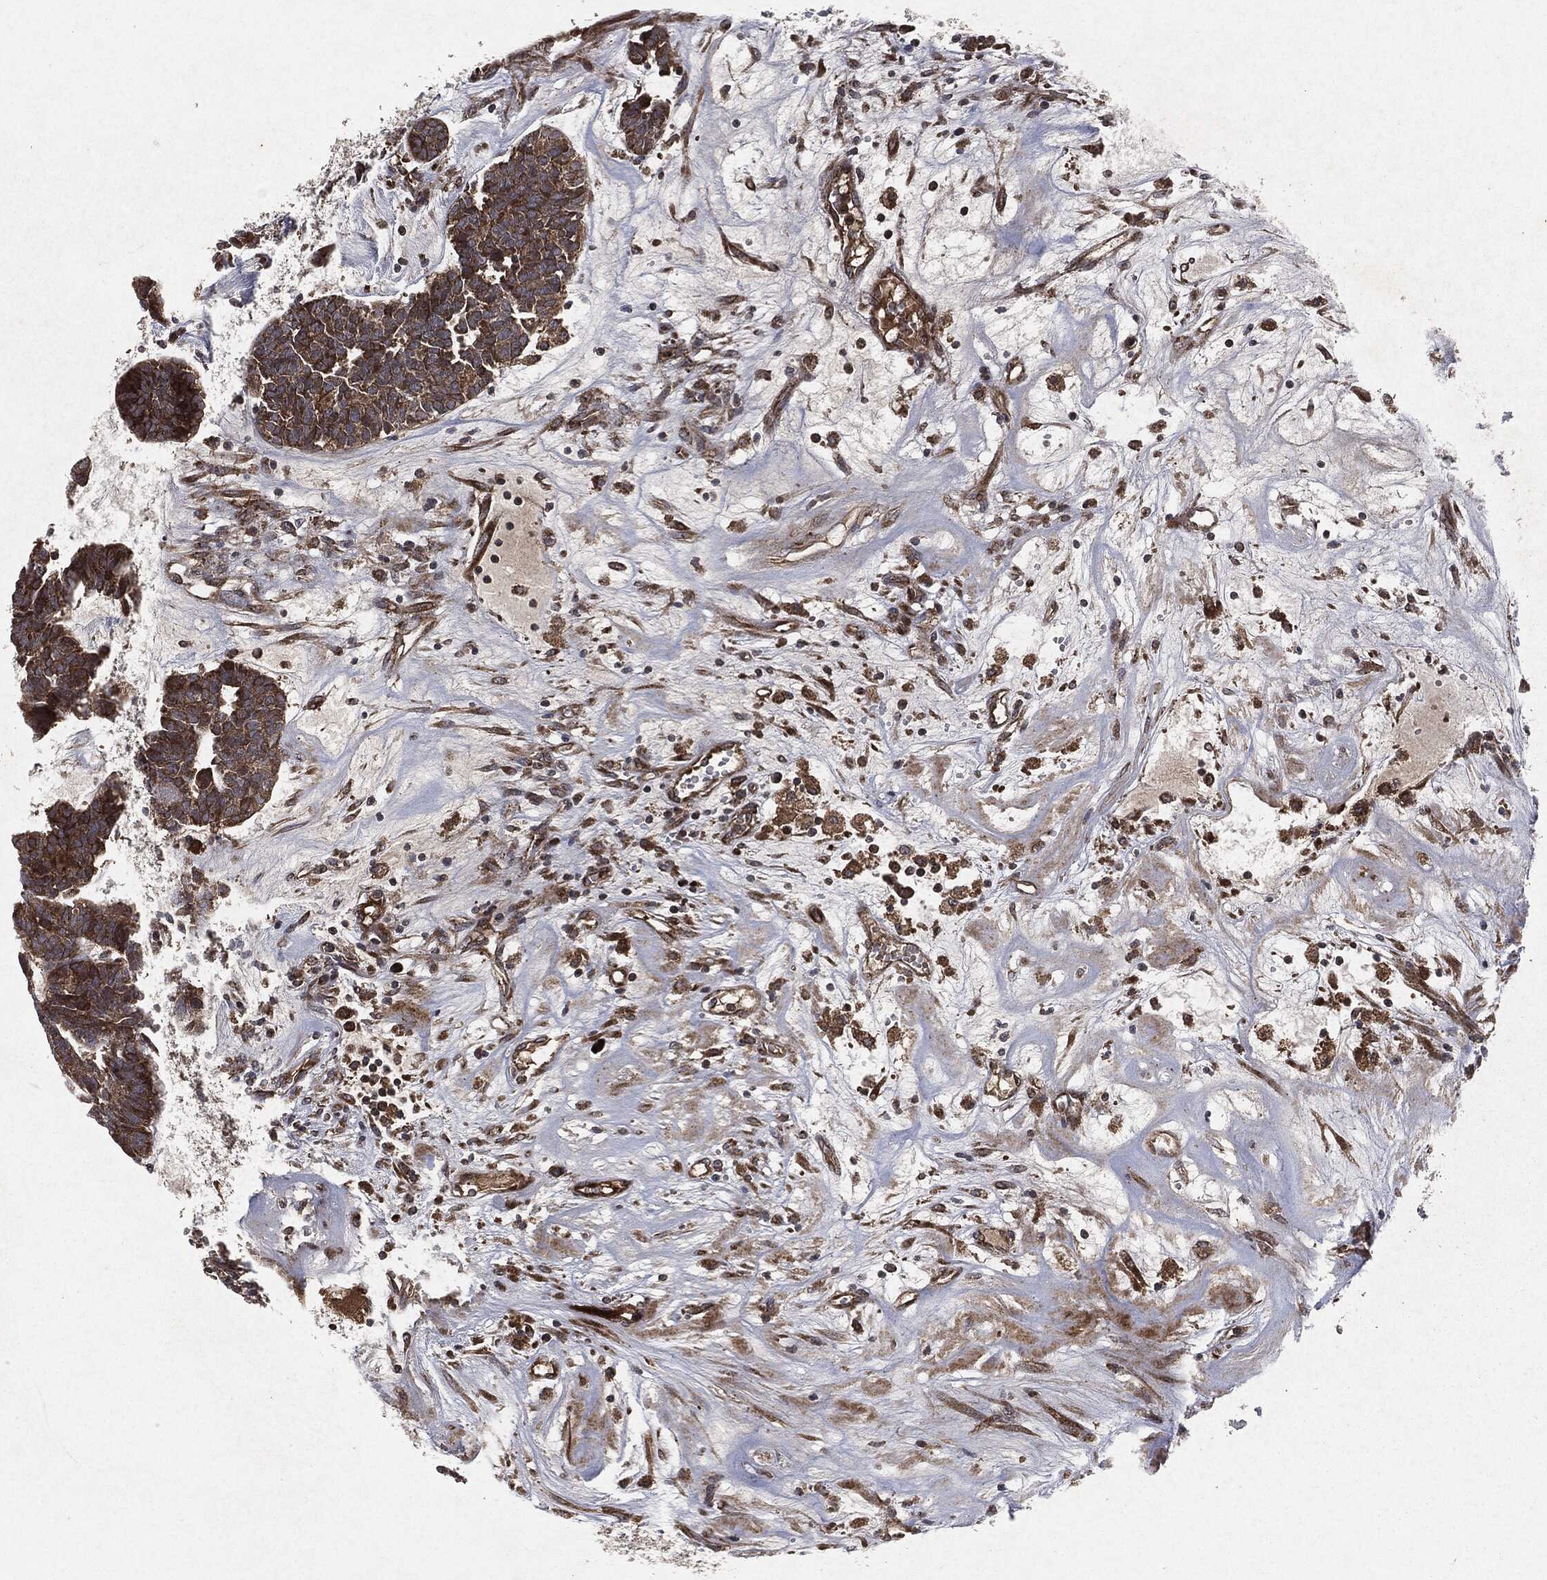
{"staining": {"intensity": "strong", "quantity": ">75%", "location": "cytoplasmic/membranous"}, "tissue": "head and neck cancer", "cell_type": "Tumor cells", "image_type": "cancer", "snomed": [{"axis": "morphology", "description": "Adenocarcinoma, NOS"}, {"axis": "topography", "description": "Head-Neck"}], "caption": "A brown stain labels strong cytoplasmic/membranous staining of a protein in human head and neck cancer (adenocarcinoma) tumor cells. (brown staining indicates protein expression, while blue staining denotes nuclei).", "gene": "RAF1", "patient": {"sex": "female", "age": 81}}